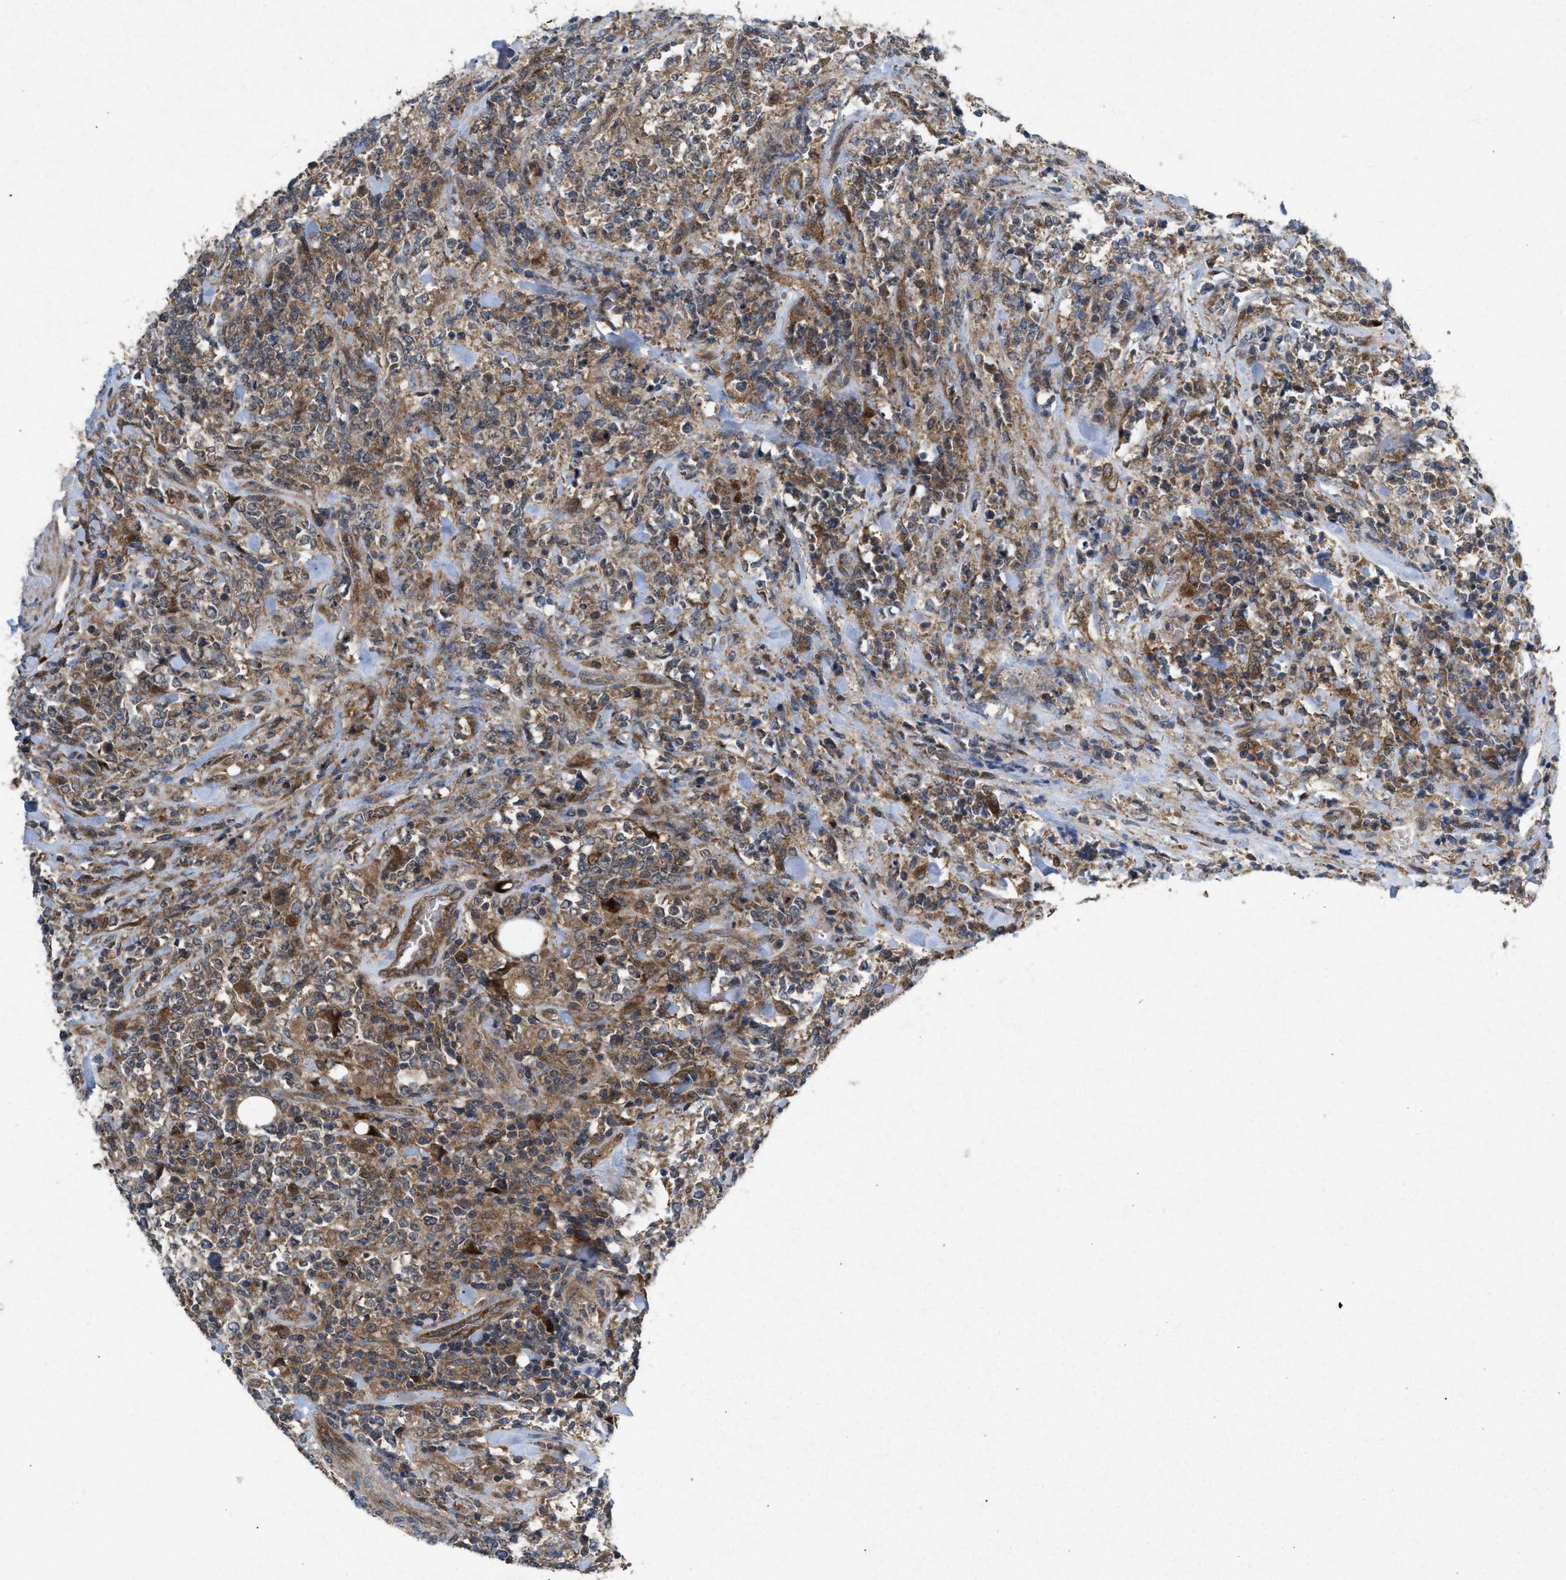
{"staining": {"intensity": "moderate", "quantity": ">75%", "location": "cytoplasmic/membranous"}, "tissue": "lymphoma", "cell_type": "Tumor cells", "image_type": "cancer", "snomed": [{"axis": "morphology", "description": "Malignant lymphoma, non-Hodgkin's type, High grade"}, {"axis": "topography", "description": "Soft tissue"}], "caption": "Malignant lymphoma, non-Hodgkin's type (high-grade) stained with a brown dye demonstrates moderate cytoplasmic/membranous positive positivity in approximately >75% of tumor cells.", "gene": "MSI2", "patient": {"sex": "male", "age": 18}}